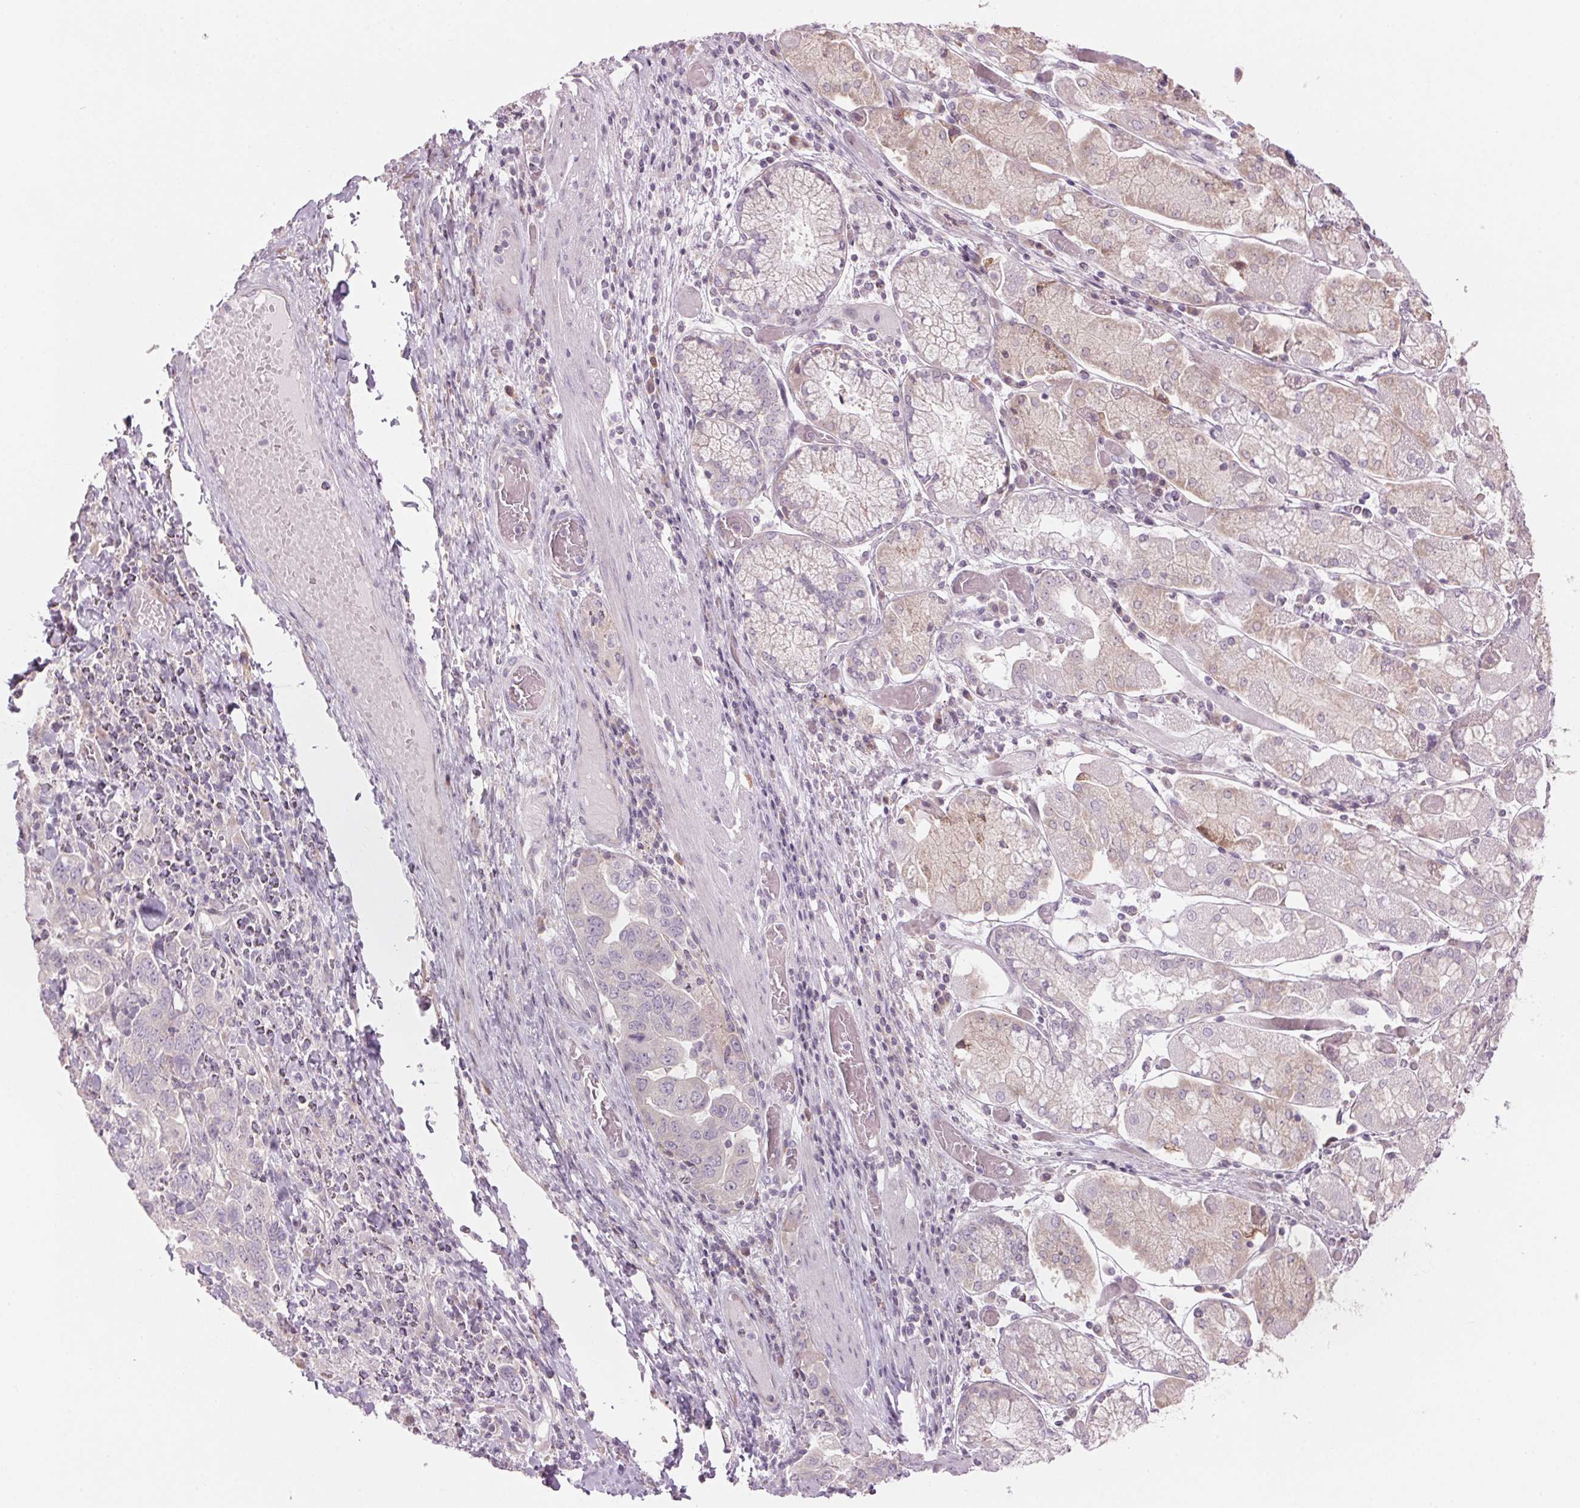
{"staining": {"intensity": "negative", "quantity": "none", "location": "none"}, "tissue": "stomach cancer", "cell_type": "Tumor cells", "image_type": "cancer", "snomed": [{"axis": "morphology", "description": "Adenocarcinoma, NOS"}, {"axis": "topography", "description": "Stomach, upper"}, {"axis": "topography", "description": "Stomach"}], "caption": "Immunohistochemistry (IHC) of human adenocarcinoma (stomach) demonstrates no expression in tumor cells.", "gene": "GNMT", "patient": {"sex": "male", "age": 62}}